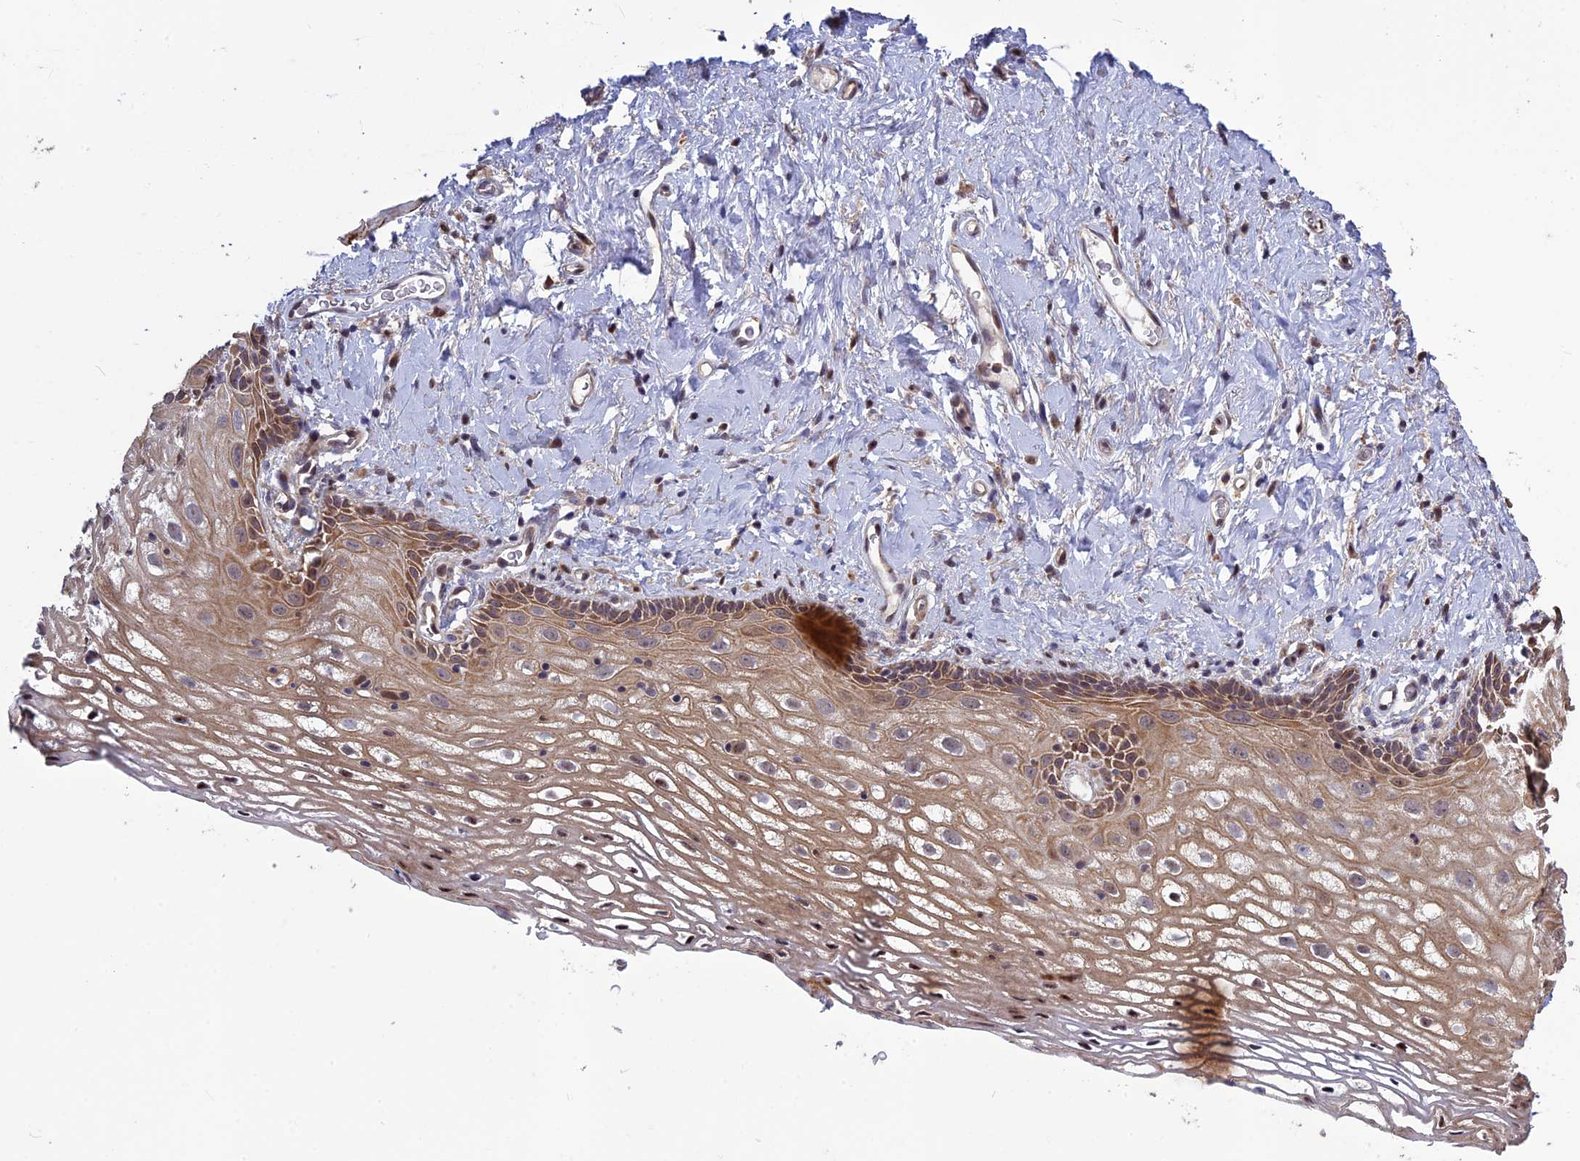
{"staining": {"intensity": "moderate", "quantity": "25%-75%", "location": "cytoplasmic/membranous,nuclear"}, "tissue": "vagina", "cell_type": "Squamous epithelial cells", "image_type": "normal", "snomed": [{"axis": "morphology", "description": "Normal tissue, NOS"}, {"axis": "morphology", "description": "Adenocarcinoma, NOS"}, {"axis": "topography", "description": "Rectum"}, {"axis": "topography", "description": "Vagina"}], "caption": "DAB (3,3'-diaminobenzidine) immunohistochemical staining of normal vagina displays moderate cytoplasmic/membranous,nuclear protein staining in approximately 25%-75% of squamous epithelial cells. The staining was performed using DAB to visualize the protein expression in brown, while the nuclei were stained in blue with hematoxylin (Magnification: 20x).", "gene": "SPG21", "patient": {"sex": "female", "age": 71}}